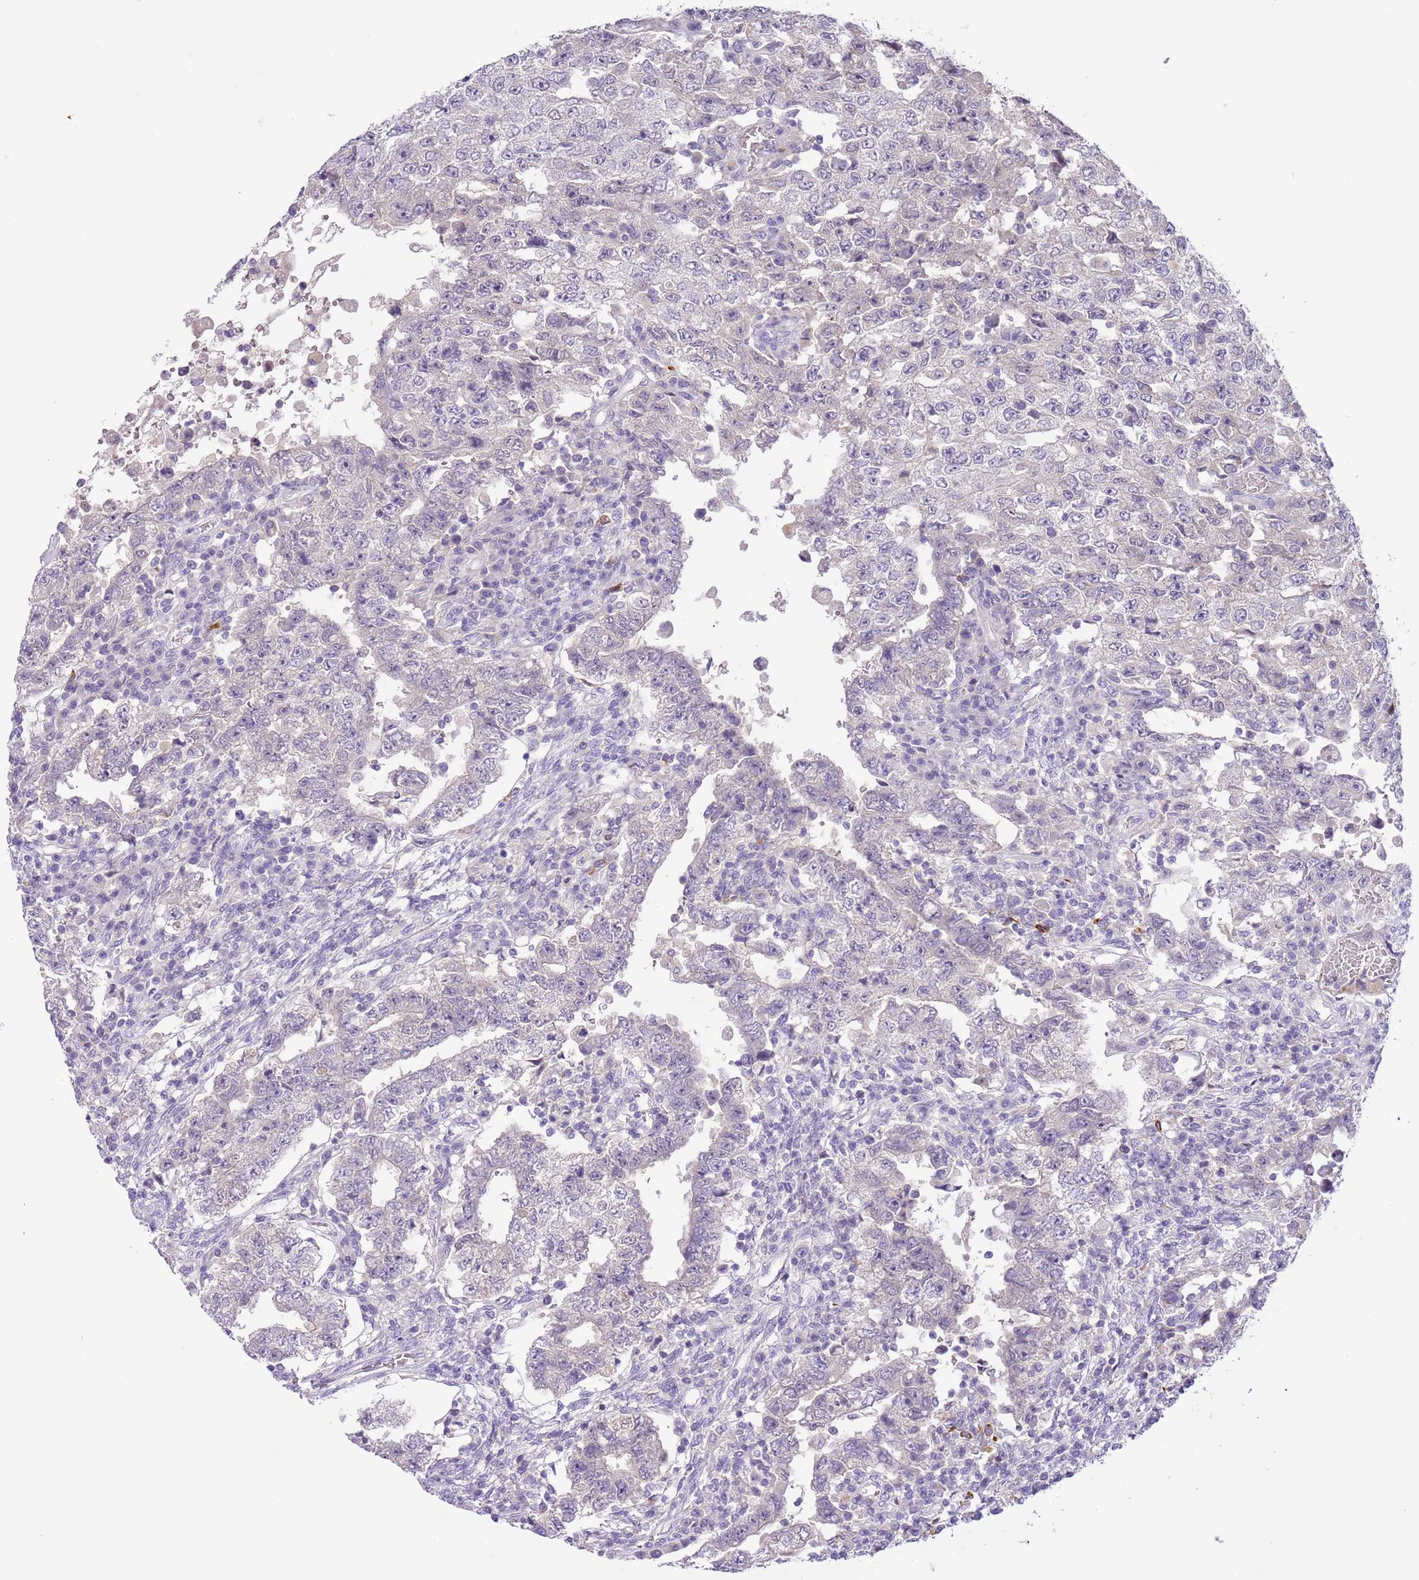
{"staining": {"intensity": "negative", "quantity": "none", "location": "none"}, "tissue": "testis cancer", "cell_type": "Tumor cells", "image_type": "cancer", "snomed": [{"axis": "morphology", "description": "Carcinoma, Embryonal, NOS"}, {"axis": "topography", "description": "Testis"}], "caption": "Protein analysis of testis cancer exhibits no significant staining in tumor cells.", "gene": "SCAMP5", "patient": {"sex": "male", "age": 26}}